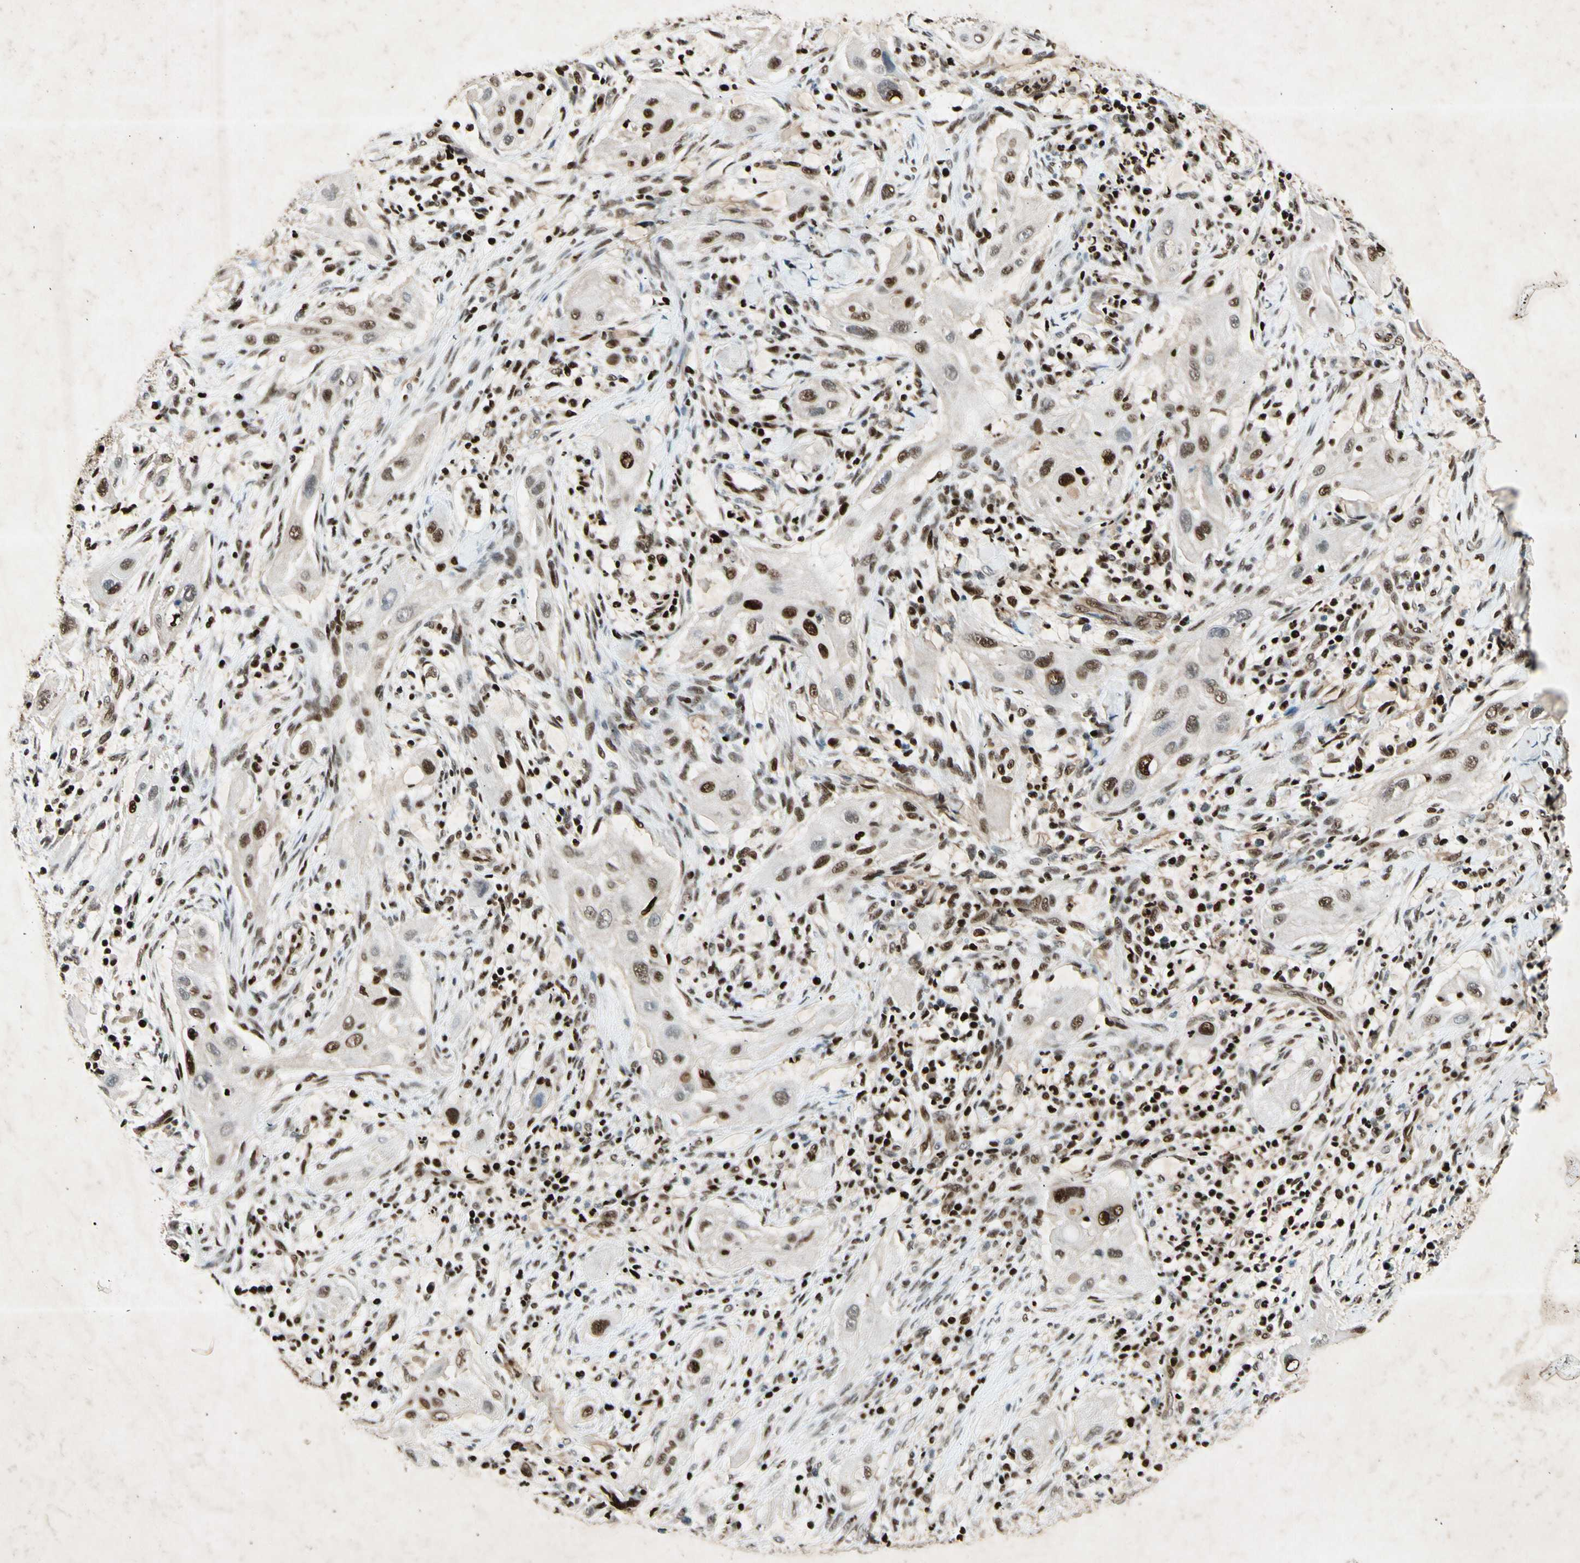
{"staining": {"intensity": "strong", "quantity": ">75%", "location": "nuclear"}, "tissue": "lung cancer", "cell_type": "Tumor cells", "image_type": "cancer", "snomed": [{"axis": "morphology", "description": "Squamous cell carcinoma, NOS"}, {"axis": "topography", "description": "Lung"}], "caption": "Lung cancer (squamous cell carcinoma) was stained to show a protein in brown. There is high levels of strong nuclear expression in approximately >75% of tumor cells.", "gene": "RNF43", "patient": {"sex": "female", "age": 47}}